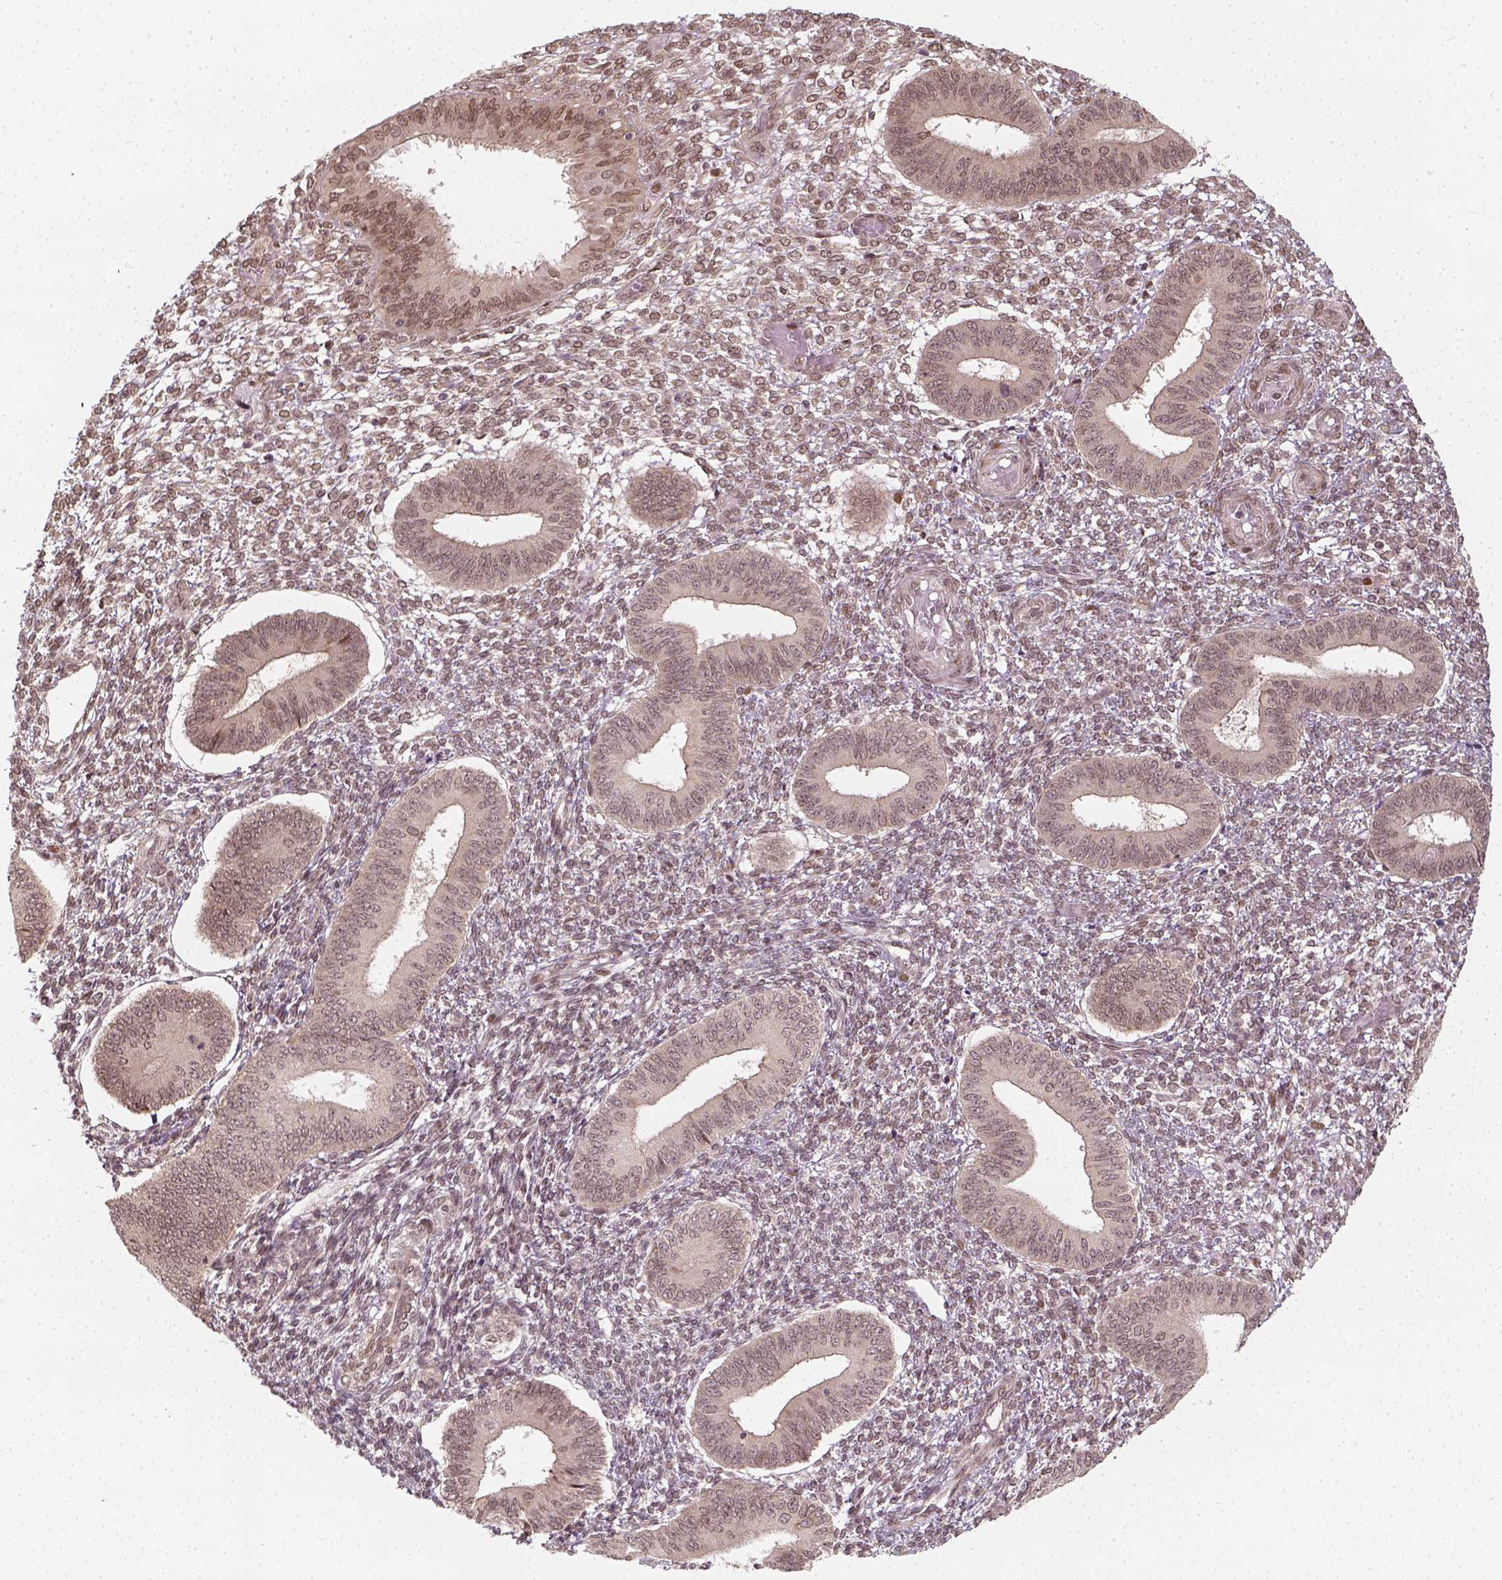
{"staining": {"intensity": "weak", "quantity": ">75%", "location": "nuclear"}, "tissue": "endometrium", "cell_type": "Cells in endometrial stroma", "image_type": "normal", "snomed": [{"axis": "morphology", "description": "Normal tissue, NOS"}, {"axis": "topography", "description": "Endometrium"}], "caption": "Immunohistochemical staining of benign human endometrium demonstrates weak nuclear protein staining in approximately >75% of cells in endometrial stroma.", "gene": "ZMAT3", "patient": {"sex": "female", "age": 42}}